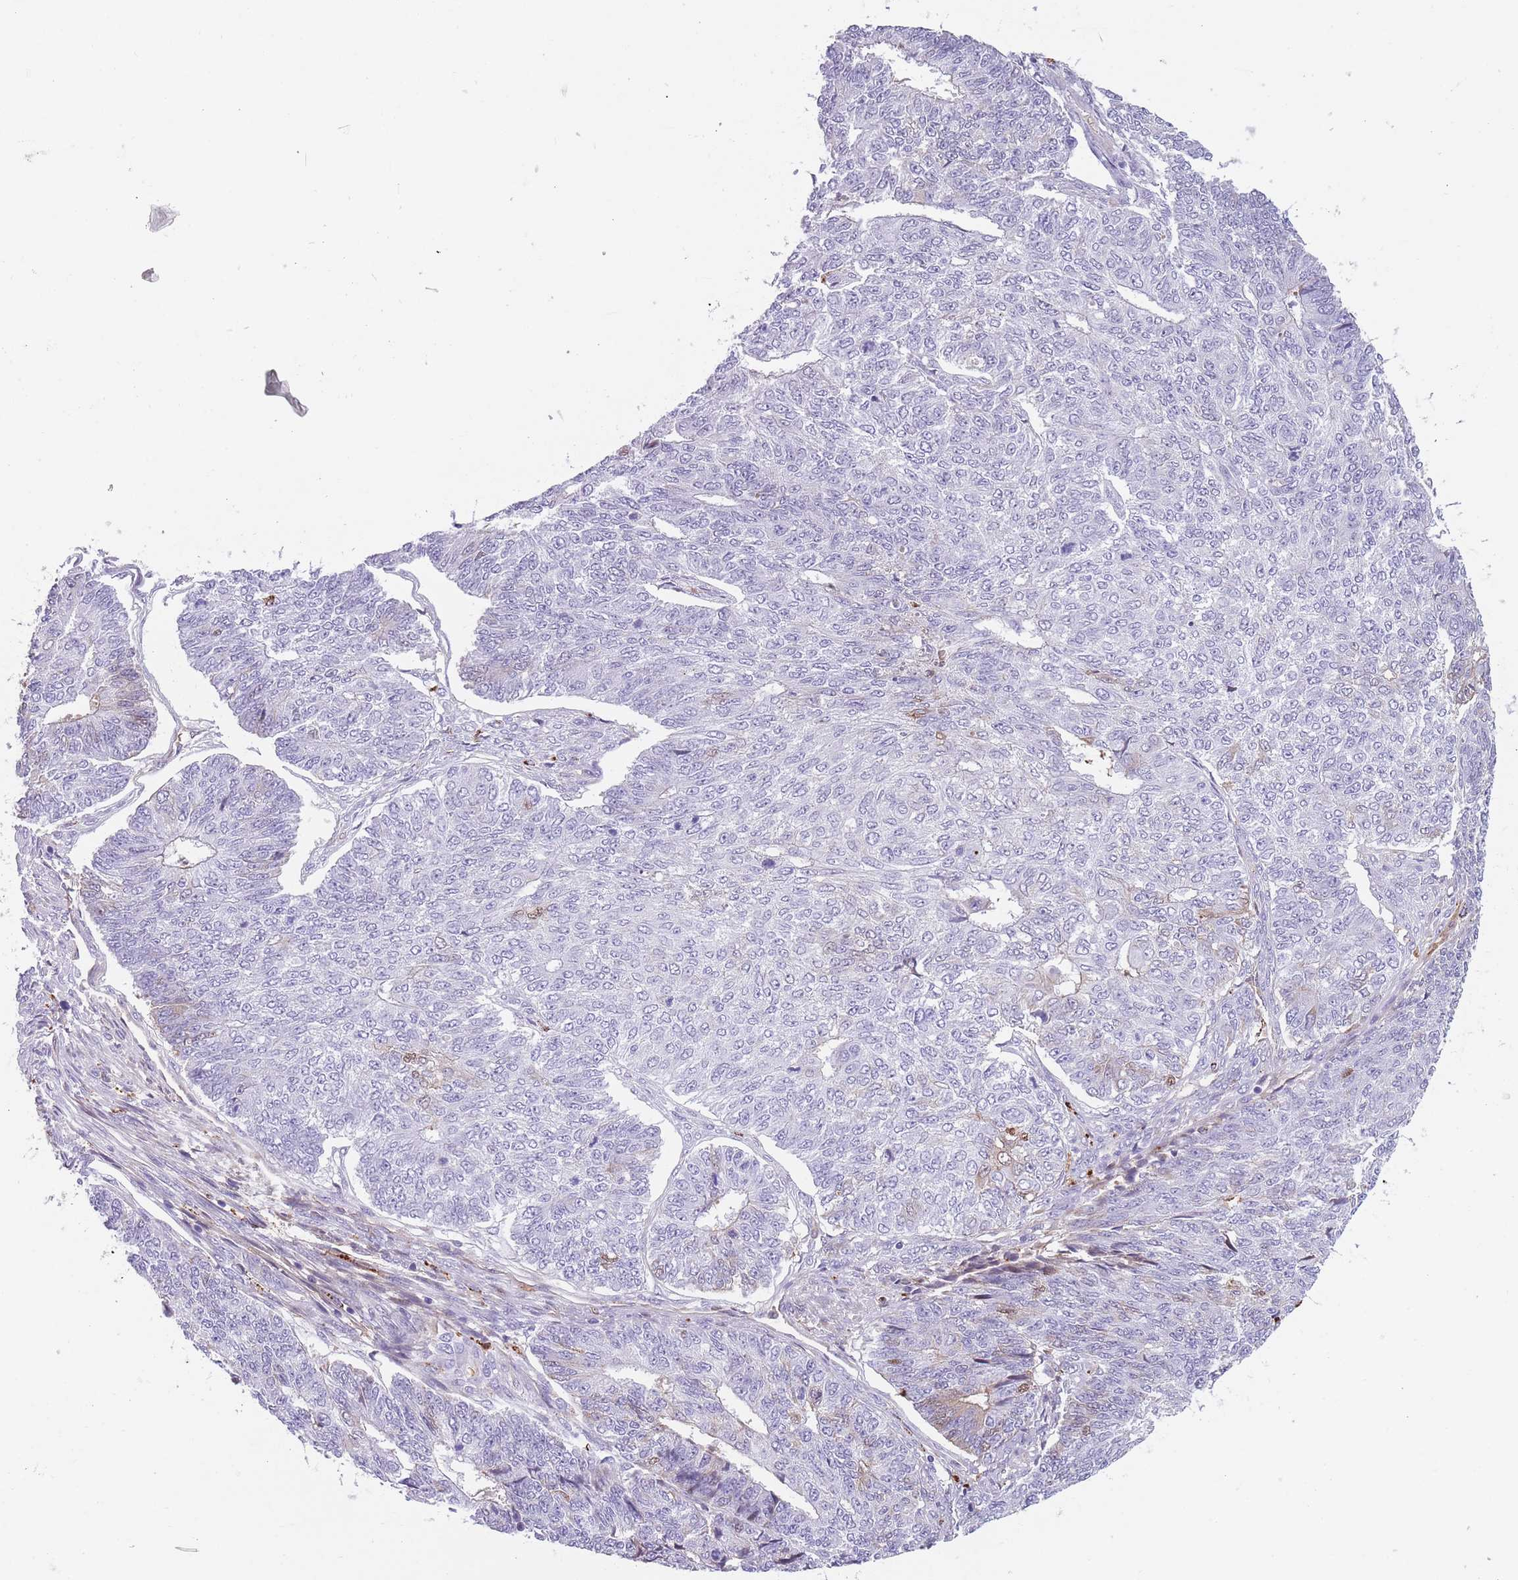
{"staining": {"intensity": "moderate", "quantity": "<25%", "location": "cytoplasmic/membranous"}, "tissue": "endometrial cancer", "cell_type": "Tumor cells", "image_type": "cancer", "snomed": [{"axis": "morphology", "description": "Adenocarcinoma, NOS"}, {"axis": "topography", "description": "Endometrium"}], "caption": "Approximately <25% of tumor cells in endometrial adenocarcinoma exhibit moderate cytoplasmic/membranous protein expression as visualized by brown immunohistochemical staining.", "gene": "GNAT1", "patient": {"sex": "female", "age": 32}}